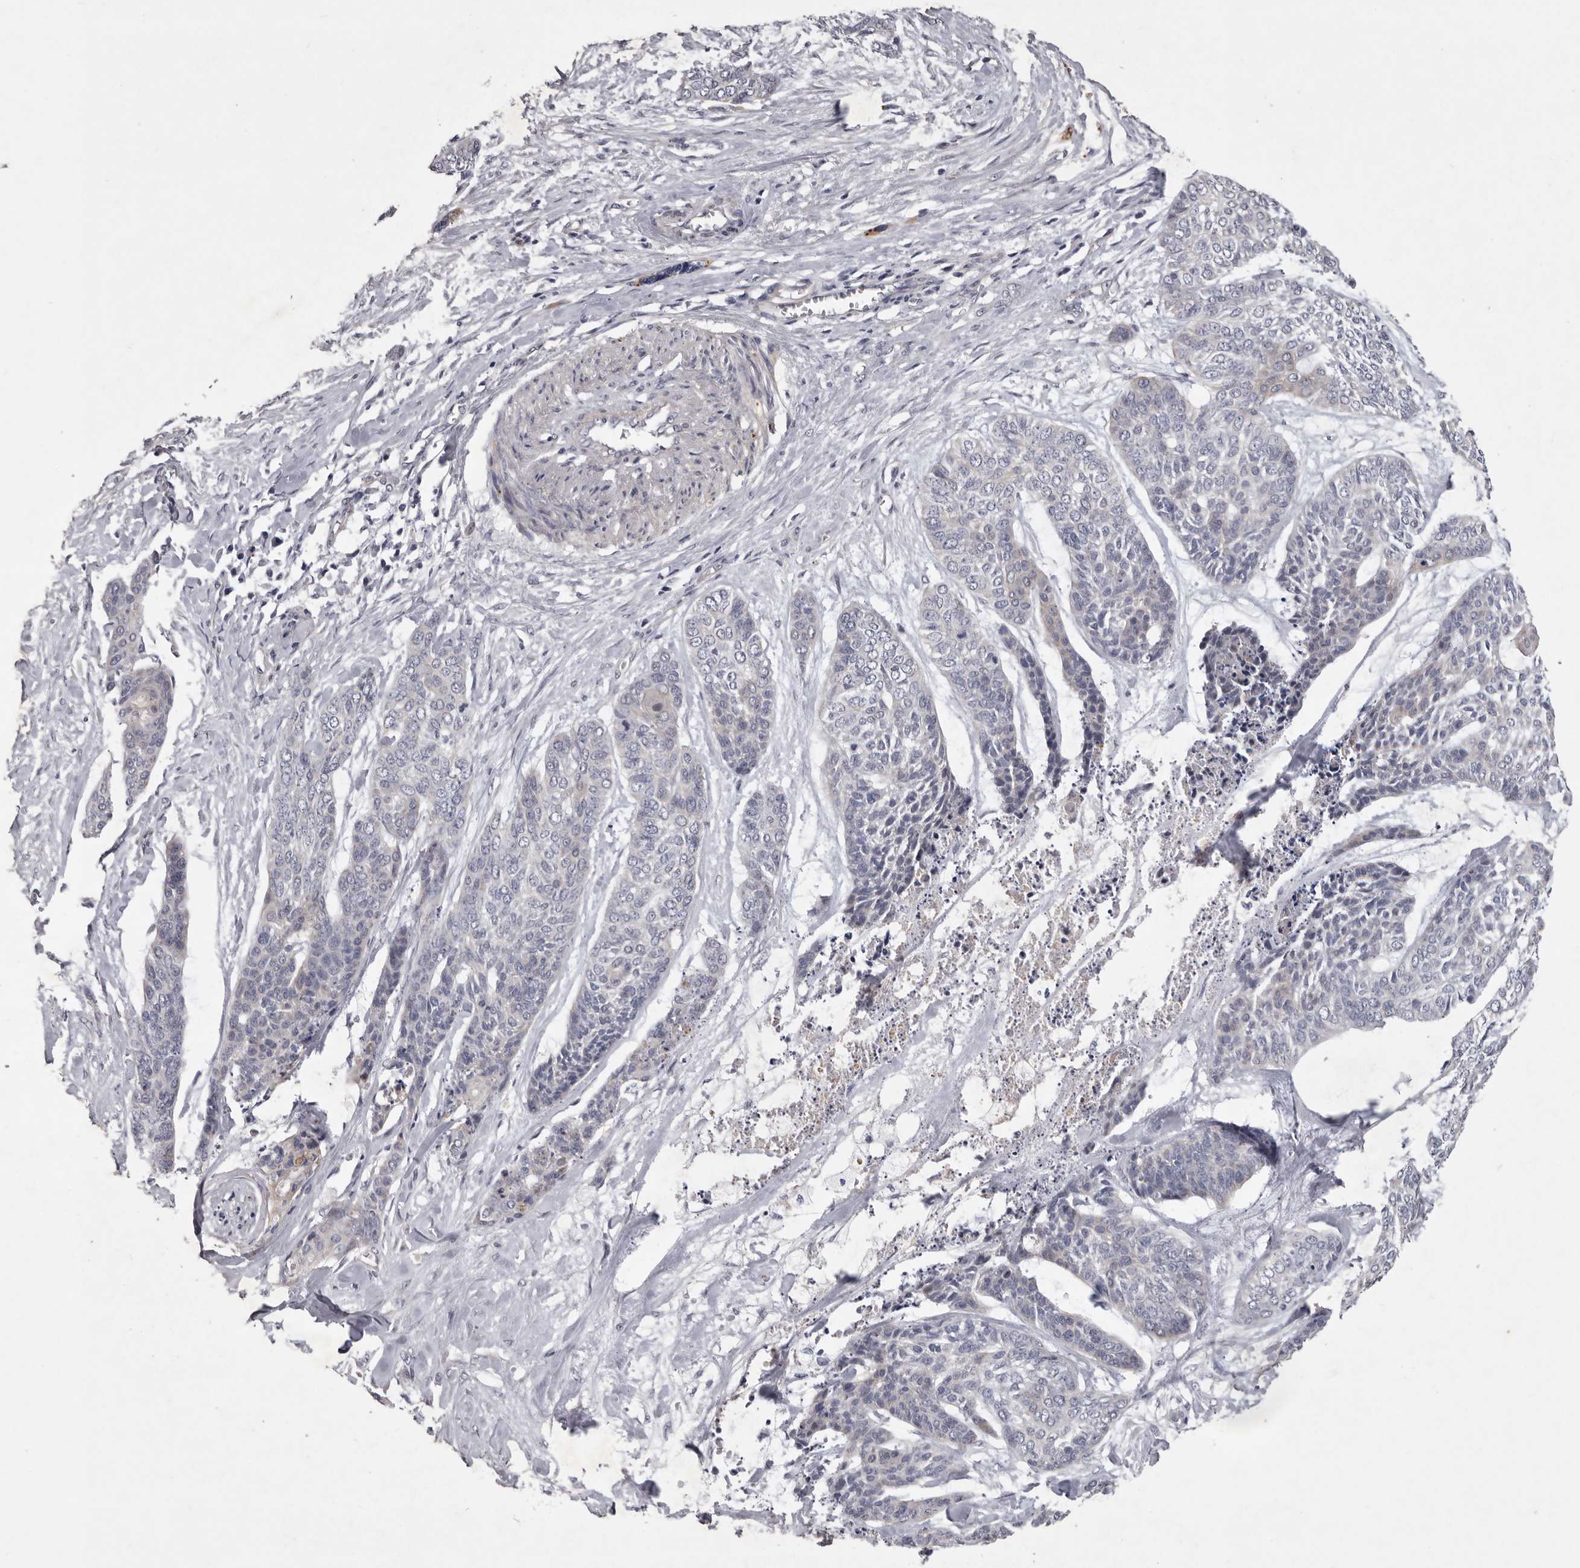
{"staining": {"intensity": "negative", "quantity": "none", "location": "none"}, "tissue": "skin cancer", "cell_type": "Tumor cells", "image_type": "cancer", "snomed": [{"axis": "morphology", "description": "Basal cell carcinoma"}, {"axis": "topography", "description": "Skin"}], "caption": "An immunohistochemistry (IHC) image of skin cancer (basal cell carcinoma) is shown. There is no staining in tumor cells of skin cancer (basal cell carcinoma).", "gene": "NKAIN4", "patient": {"sex": "female", "age": 64}}